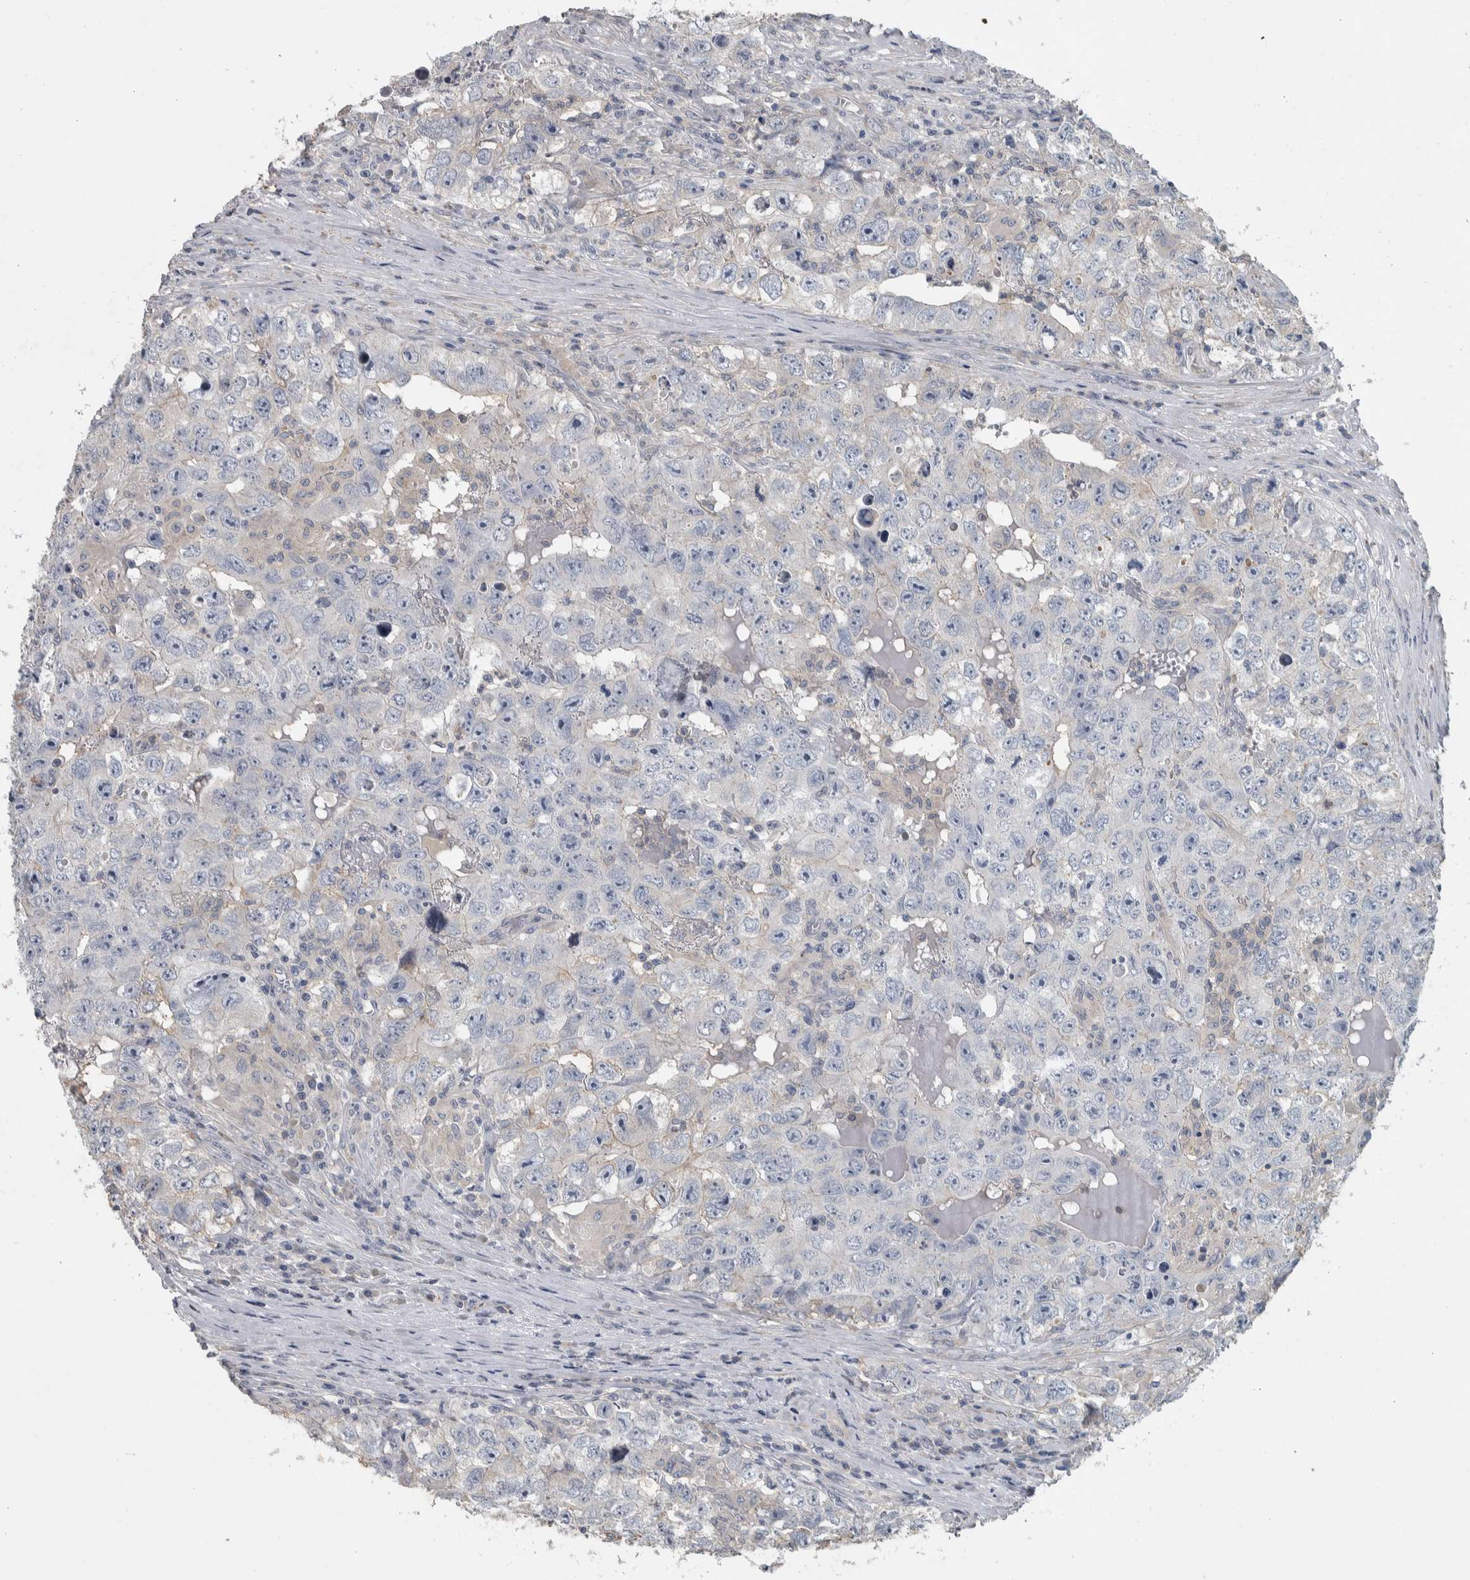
{"staining": {"intensity": "moderate", "quantity": "<25%", "location": "cytoplasmic/membranous"}, "tissue": "testis cancer", "cell_type": "Tumor cells", "image_type": "cancer", "snomed": [{"axis": "morphology", "description": "Seminoma, NOS"}, {"axis": "morphology", "description": "Carcinoma, Embryonal, NOS"}, {"axis": "topography", "description": "Testis"}], "caption": "Protein expression analysis of human testis cancer reveals moderate cytoplasmic/membranous staining in approximately <25% of tumor cells.", "gene": "NT5C2", "patient": {"sex": "male", "age": 43}}